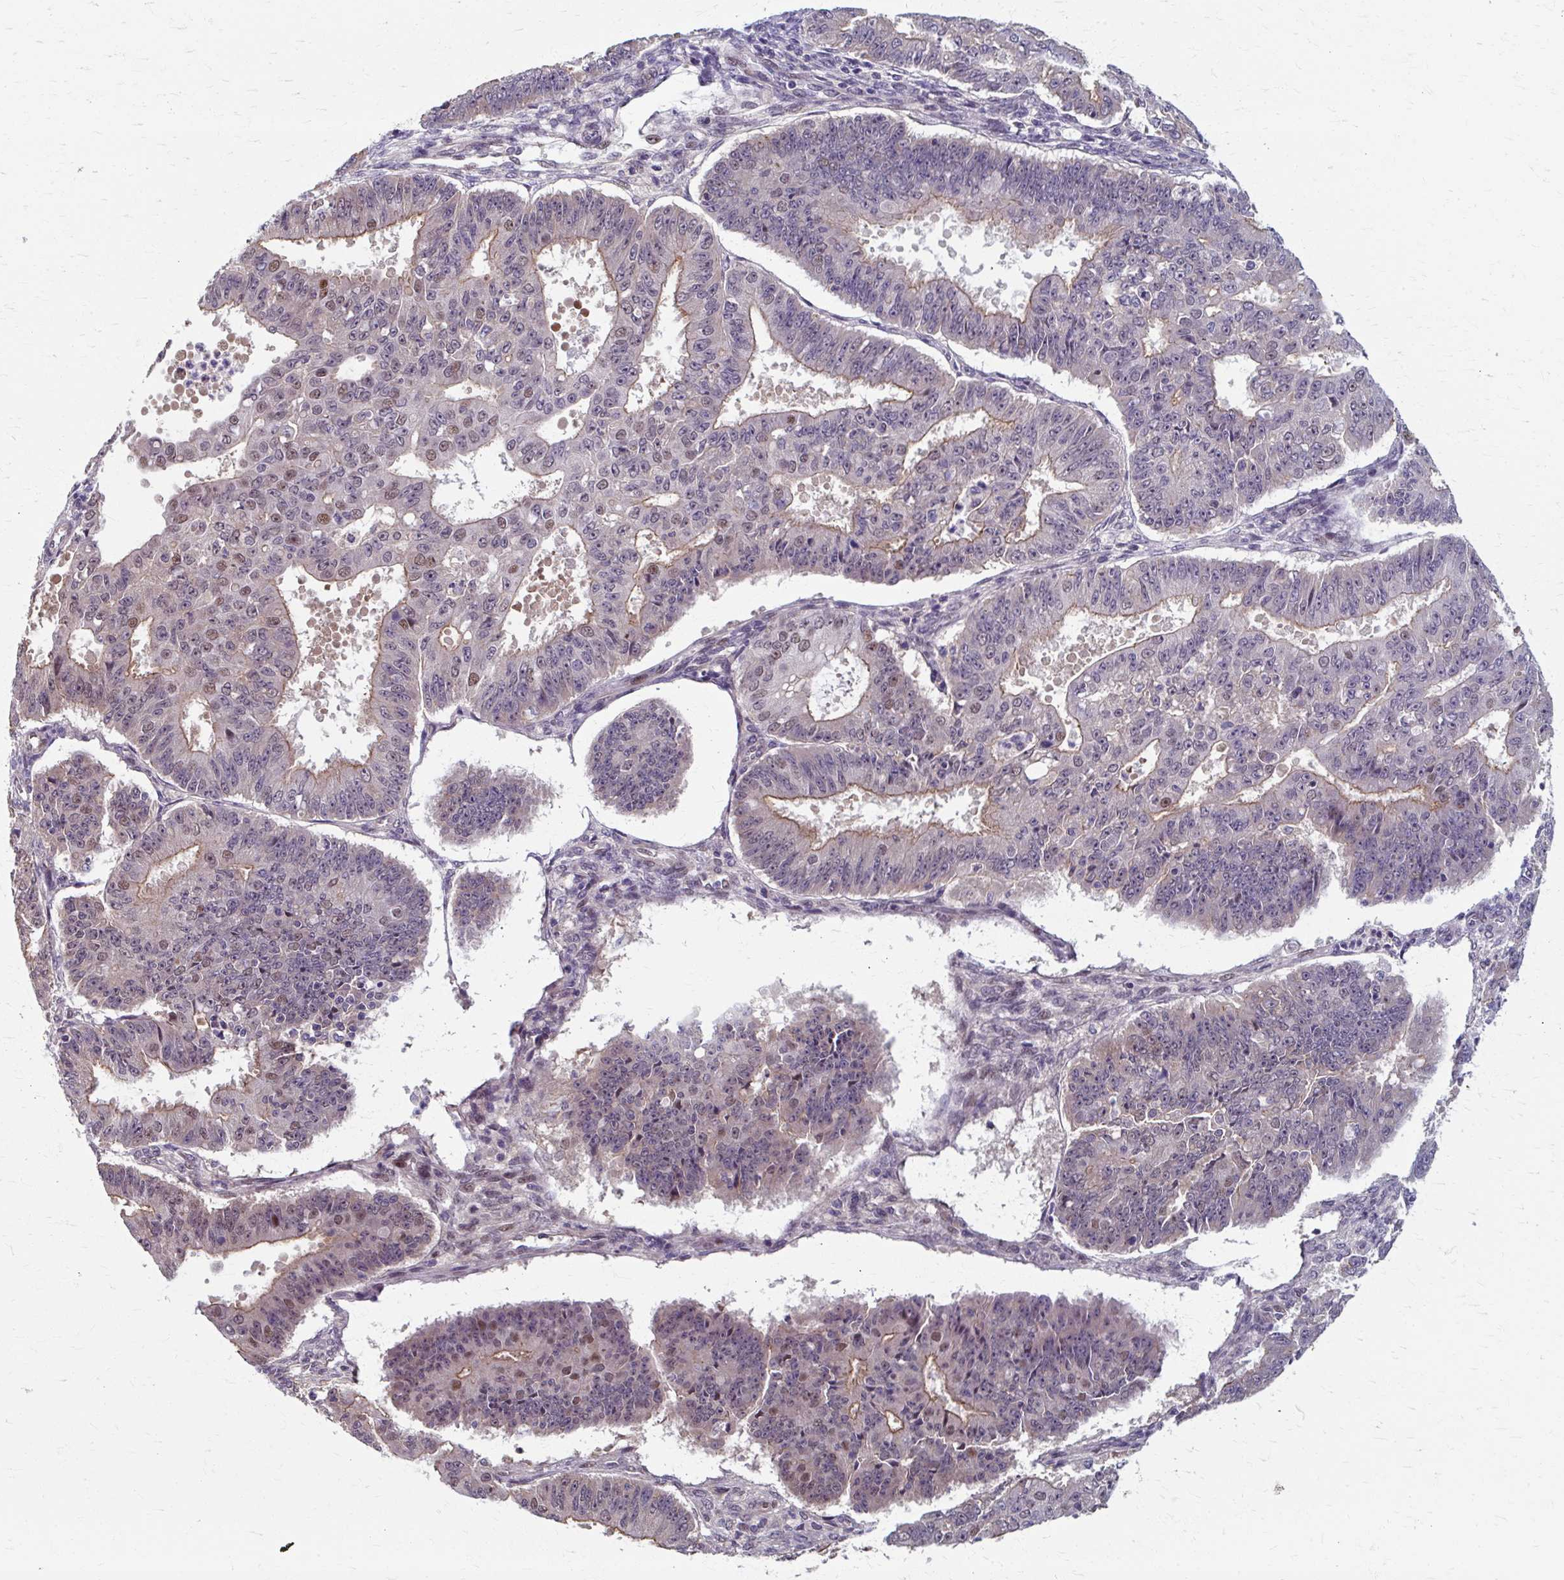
{"staining": {"intensity": "moderate", "quantity": "<25%", "location": "cytoplasmic/membranous,nuclear"}, "tissue": "ovarian cancer", "cell_type": "Tumor cells", "image_type": "cancer", "snomed": [{"axis": "morphology", "description": "Carcinoma, endometroid"}, {"axis": "topography", "description": "Appendix"}, {"axis": "topography", "description": "Ovary"}], "caption": "An immunohistochemistry (IHC) photomicrograph of neoplastic tissue is shown. Protein staining in brown shows moderate cytoplasmic/membranous and nuclear positivity in endometroid carcinoma (ovarian) within tumor cells. The protein is stained brown, and the nuclei are stained in blue (DAB (3,3'-diaminobenzidine) IHC with brightfield microscopy, high magnification).", "gene": "ZNF555", "patient": {"sex": "female", "age": 42}}